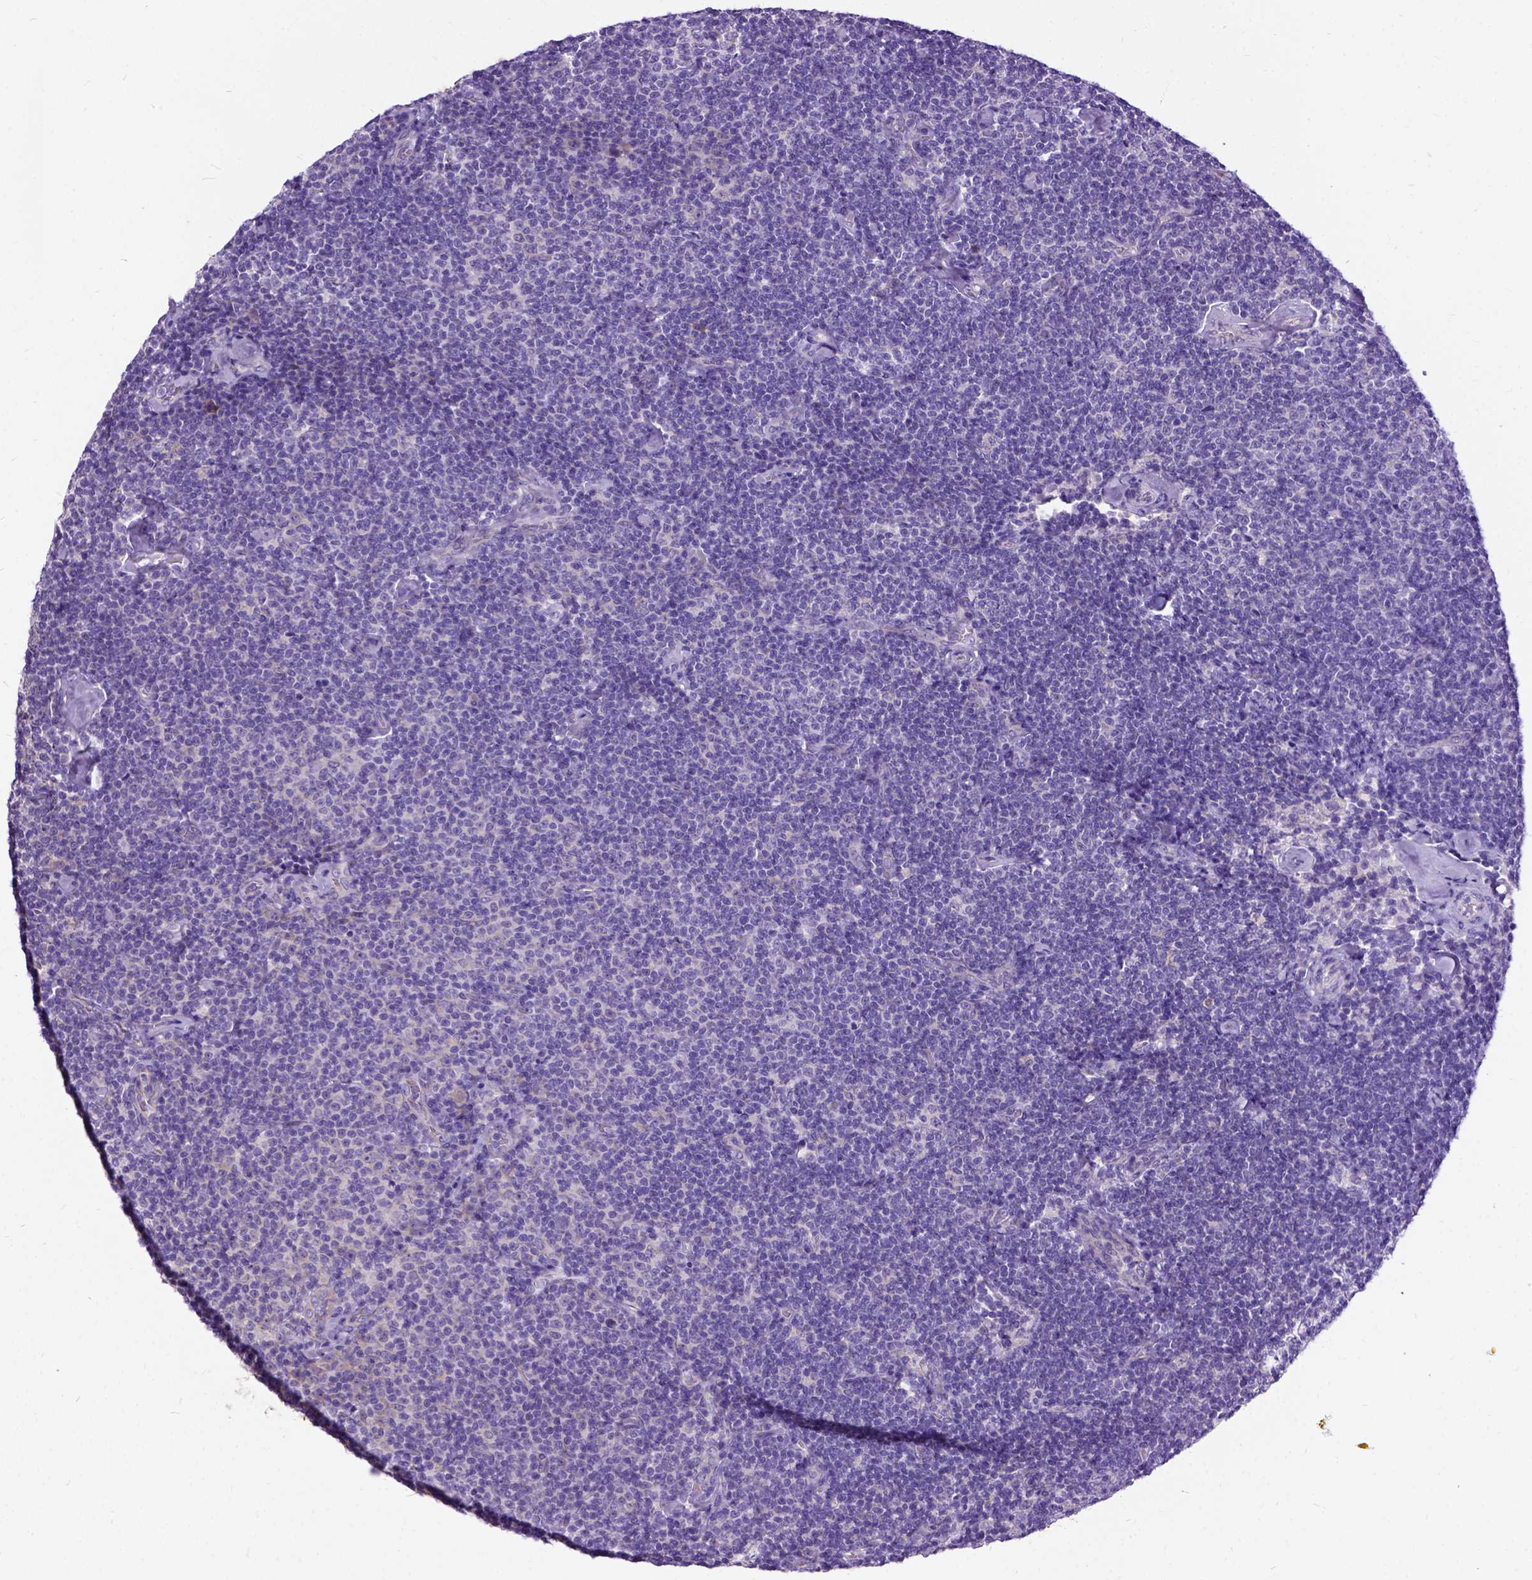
{"staining": {"intensity": "negative", "quantity": "none", "location": "none"}, "tissue": "lymphoma", "cell_type": "Tumor cells", "image_type": "cancer", "snomed": [{"axis": "morphology", "description": "Malignant lymphoma, non-Hodgkin's type, Low grade"}, {"axis": "topography", "description": "Lymph node"}], "caption": "An IHC photomicrograph of malignant lymphoma, non-Hodgkin's type (low-grade) is shown. There is no staining in tumor cells of malignant lymphoma, non-Hodgkin's type (low-grade).", "gene": "CFAP54", "patient": {"sex": "male", "age": 81}}